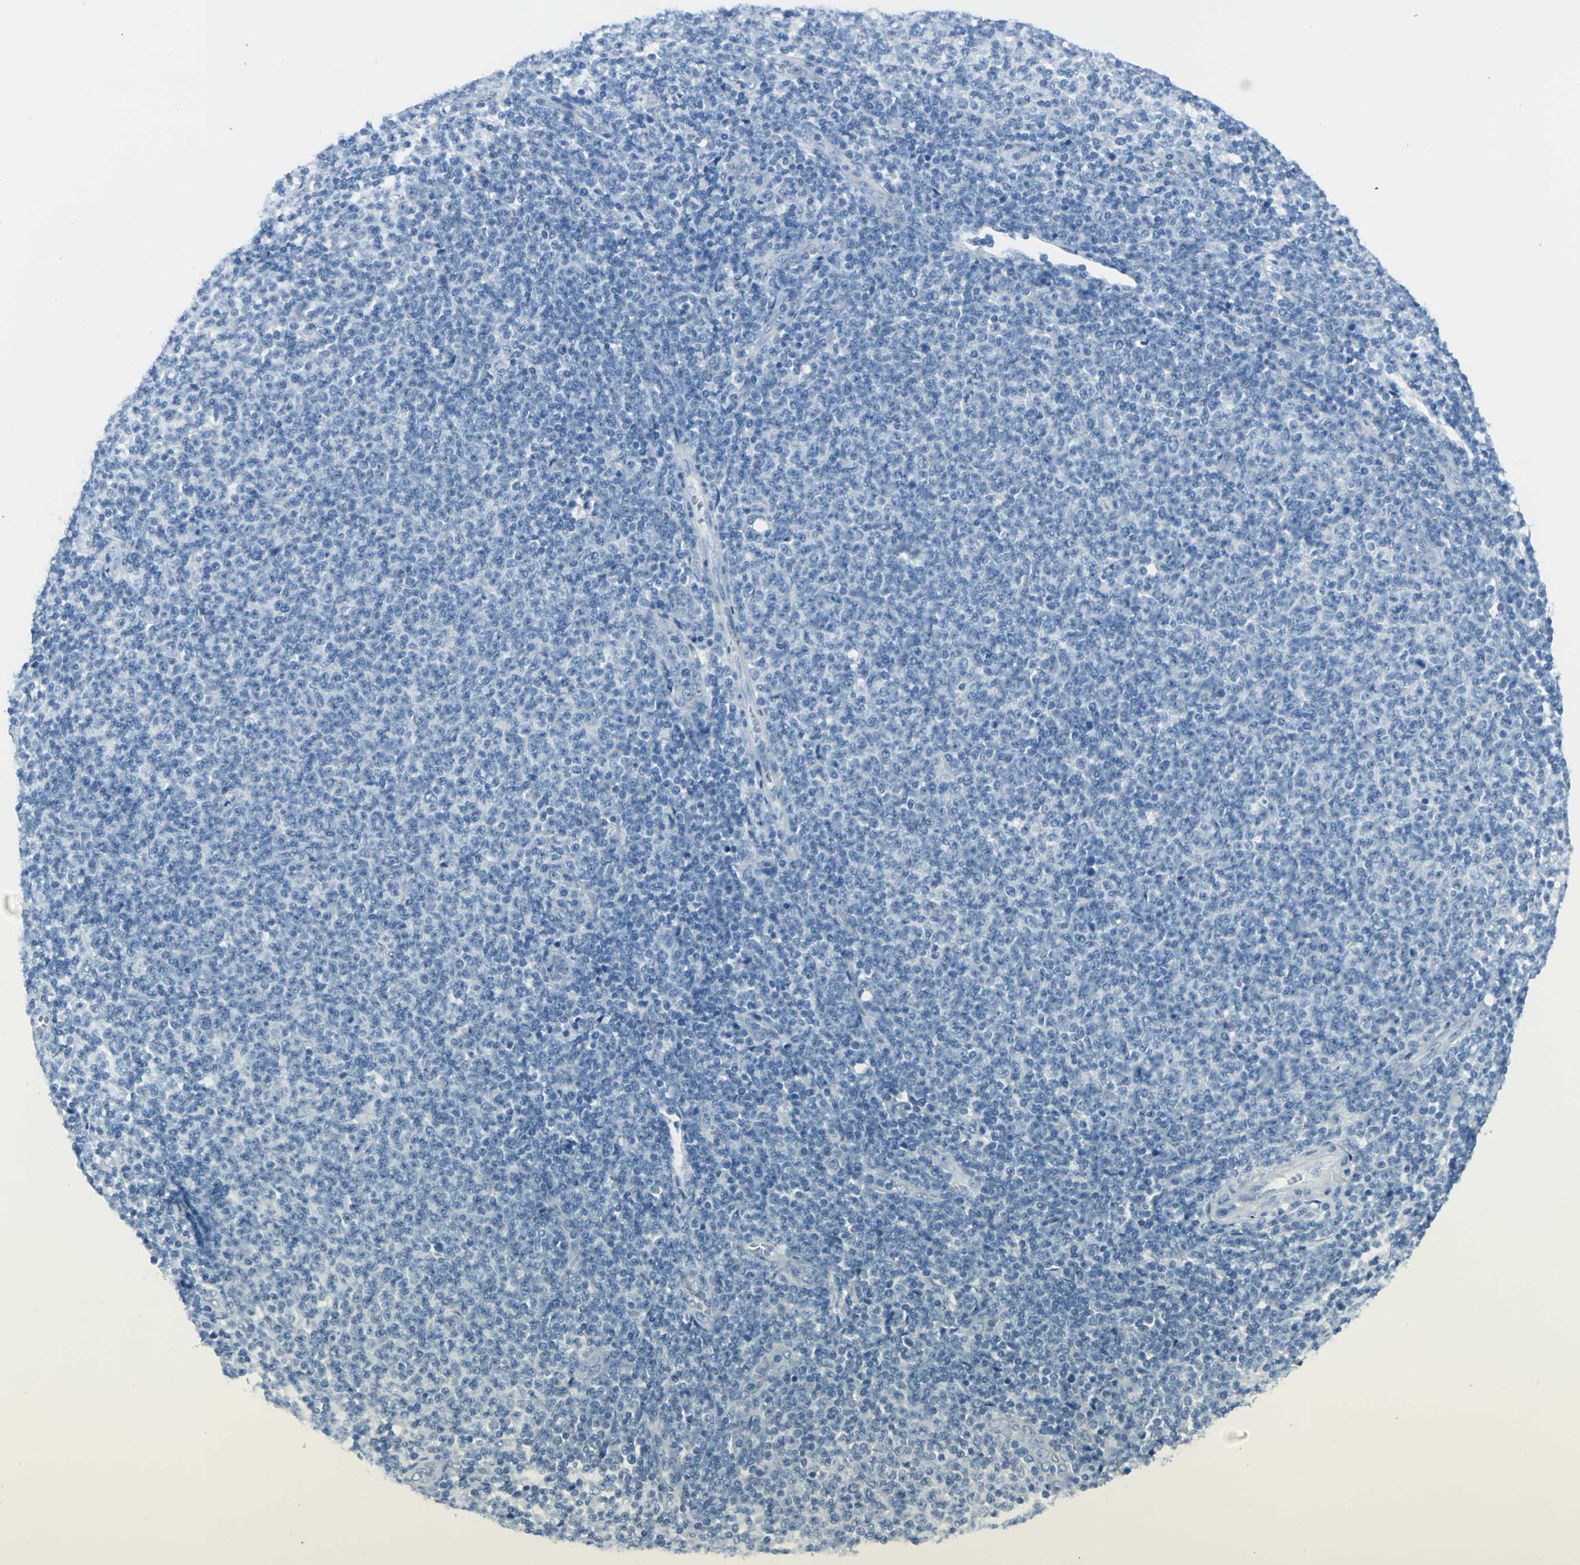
{"staining": {"intensity": "negative", "quantity": "none", "location": "none"}, "tissue": "lymphoma", "cell_type": "Tumor cells", "image_type": "cancer", "snomed": [{"axis": "morphology", "description": "Malignant lymphoma, non-Hodgkin's type, Low grade"}, {"axis": "topography", "description": "Lymph node"}], "caption": "The immunohistochemistry photomicrograph has no significant expression in tumor cells of lymphoma tissue.", "gene": "CYB5A", "patient": {"sex": "male", "age": 66}}